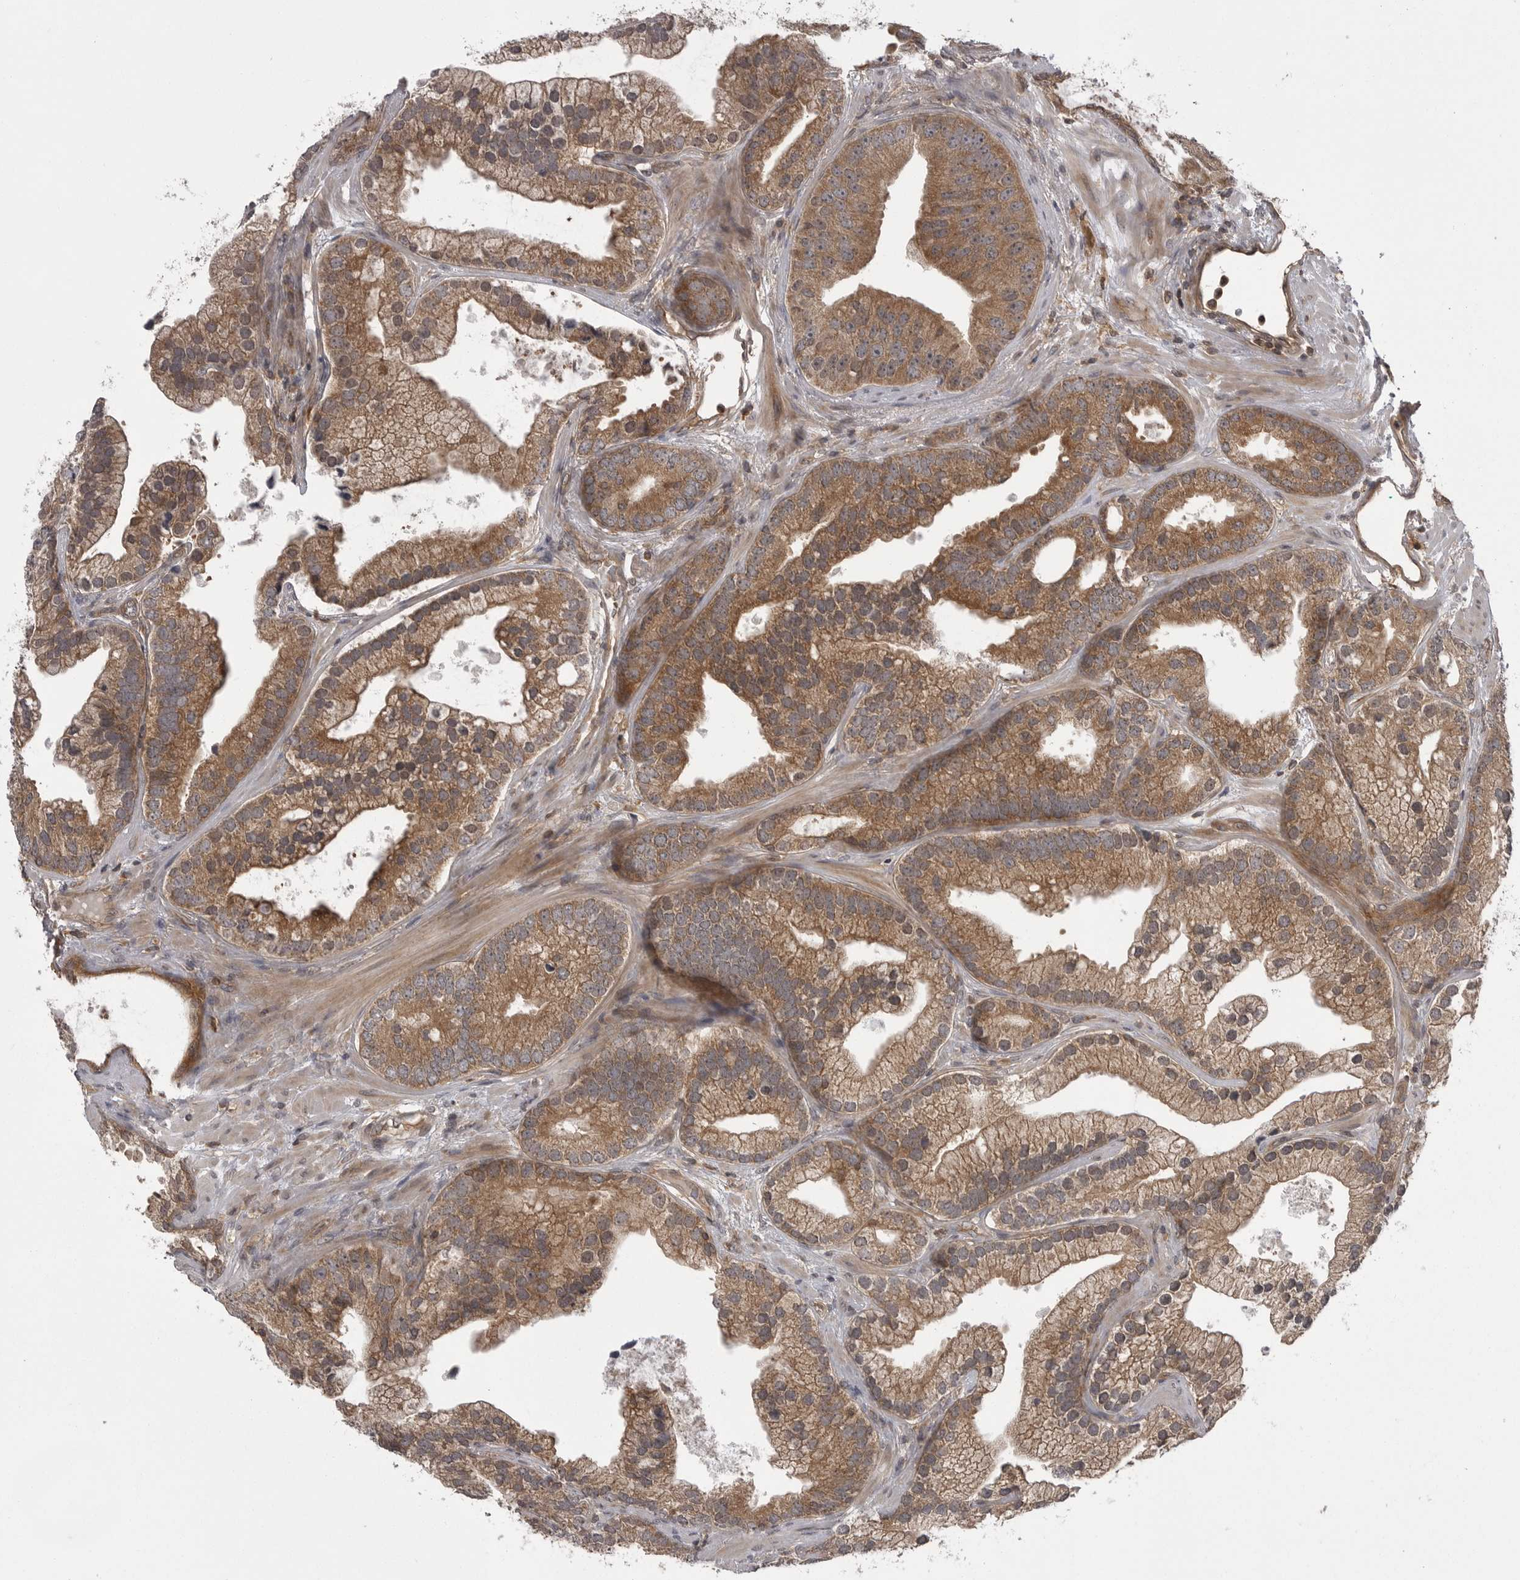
{"staining": {"intensity": "moderate", "quantity": ">75%", "location": "cytoplasmic/membranous"}, "tissue": "prostate cancer", "cell_type": "Tumor cells", "image_type": "cancer", "snomed": [{"axis": "morphology", "description": "Adenocarcinoma, High grade"}, {"axis": "topography", "description": "Prostate"}], "caption": "DAB immunohistochemical staining of human prostate cancer displays moderate cytoplasmic/membranous protein positivity in approximately >75% of tumor cells. Using DAB (brown) and hematoxylin (blue) stains, captured at high magnification using brightfield microscopy.", "gene": "STK24", "patient": {"sex": "male", "age": 70}}